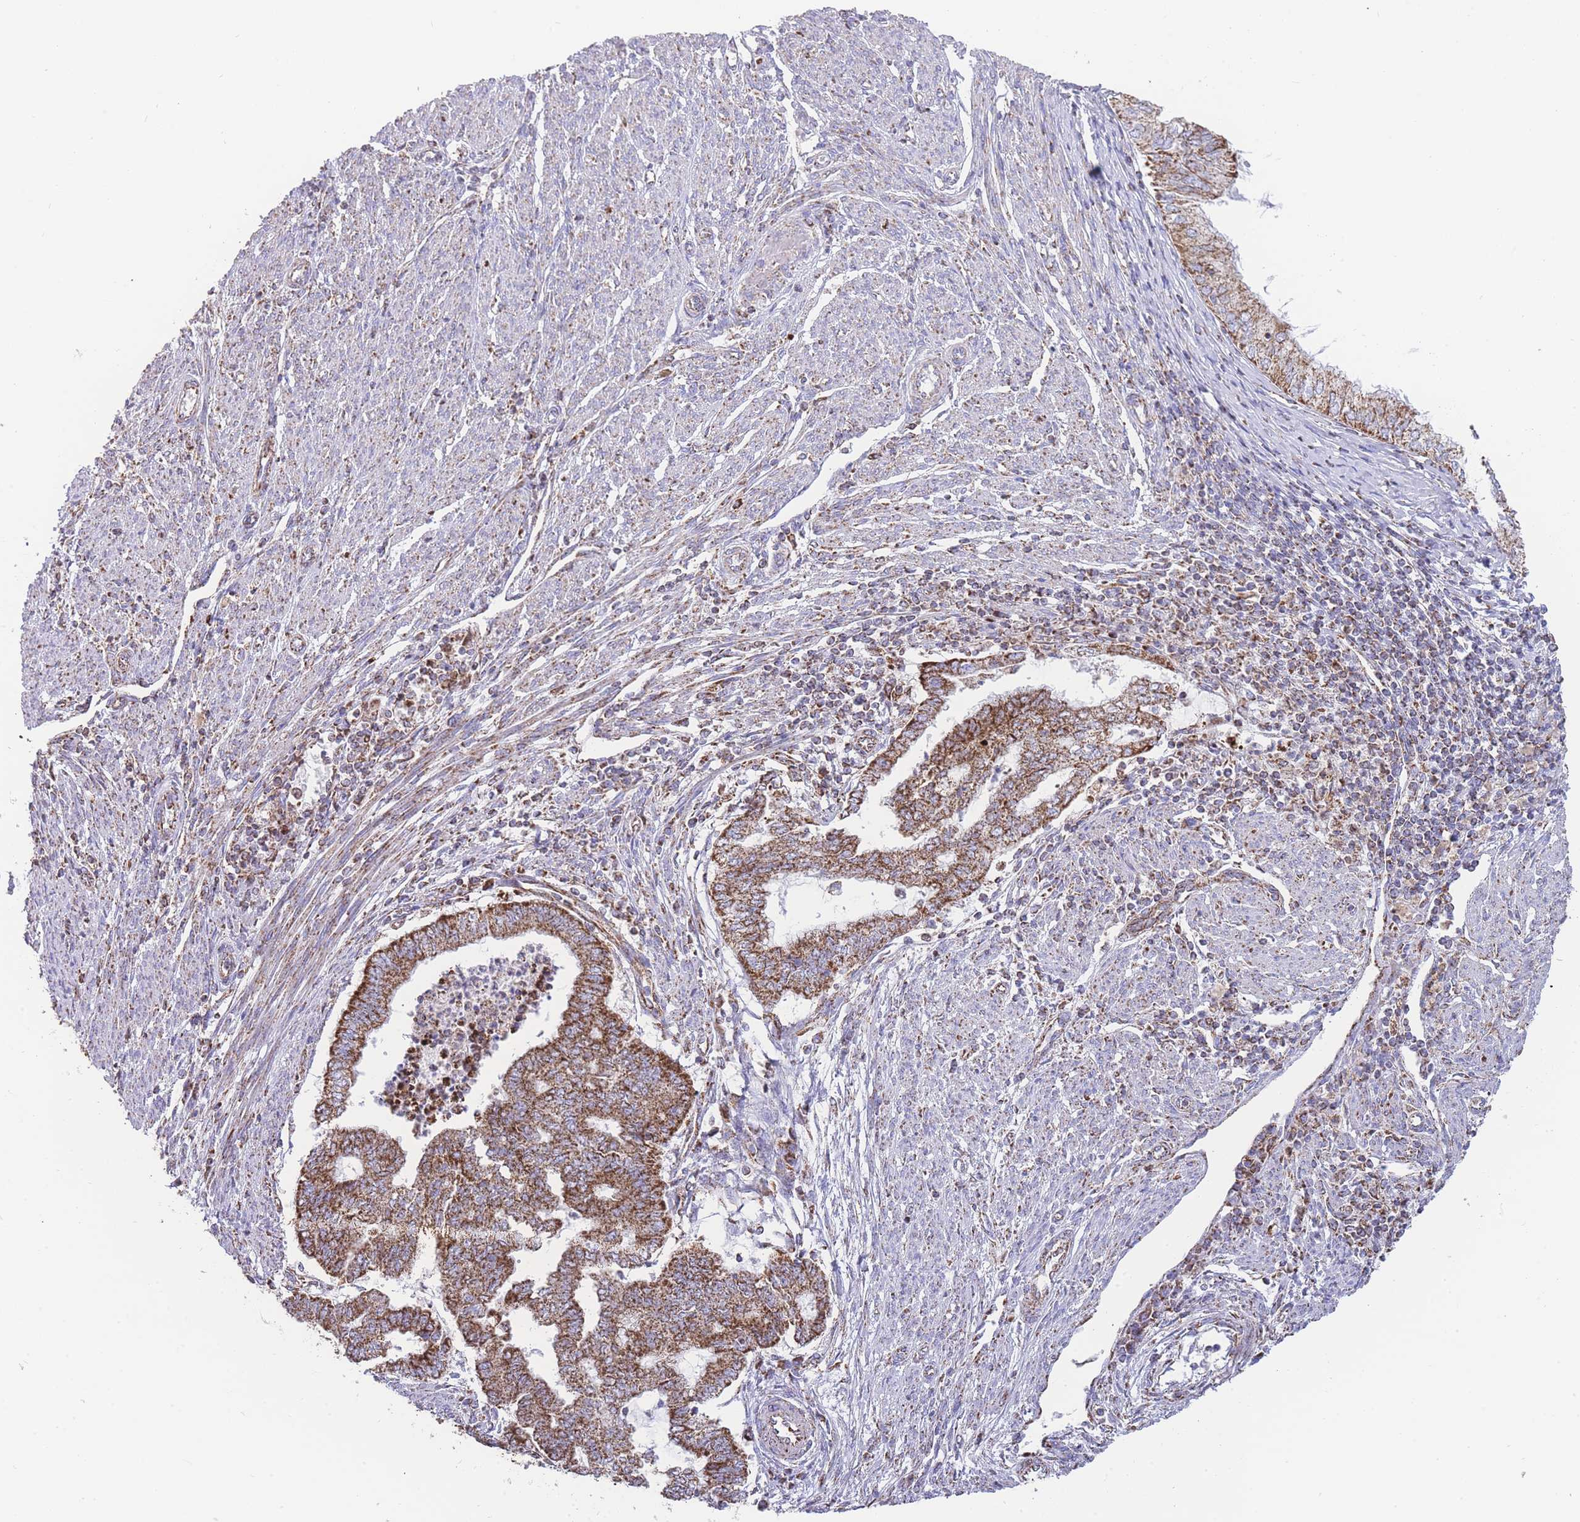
{"staining": {"intensity": "strong", "quantity": ">75%", "location": "cytoplasmic/membranous"}, "tissue": "endometrial cancer", "cell_type": "Tumor cells", "image_type": "cancer", "snomed": [{"axis": "morphology", "description": "Adenocarcinoma, NOS"}, {"axis": "topography", "description": "Endometrium"}], "caption": "Protein staining shows strong cytoplasmic/membranous positivity in about >75% of tumor cells in endometrial adenocarcinoma. (Brightfield microscopy of DAB IHC at high magnification).", "gene": "GSTM1", "patient": {"sex": "female", "age": 79}}